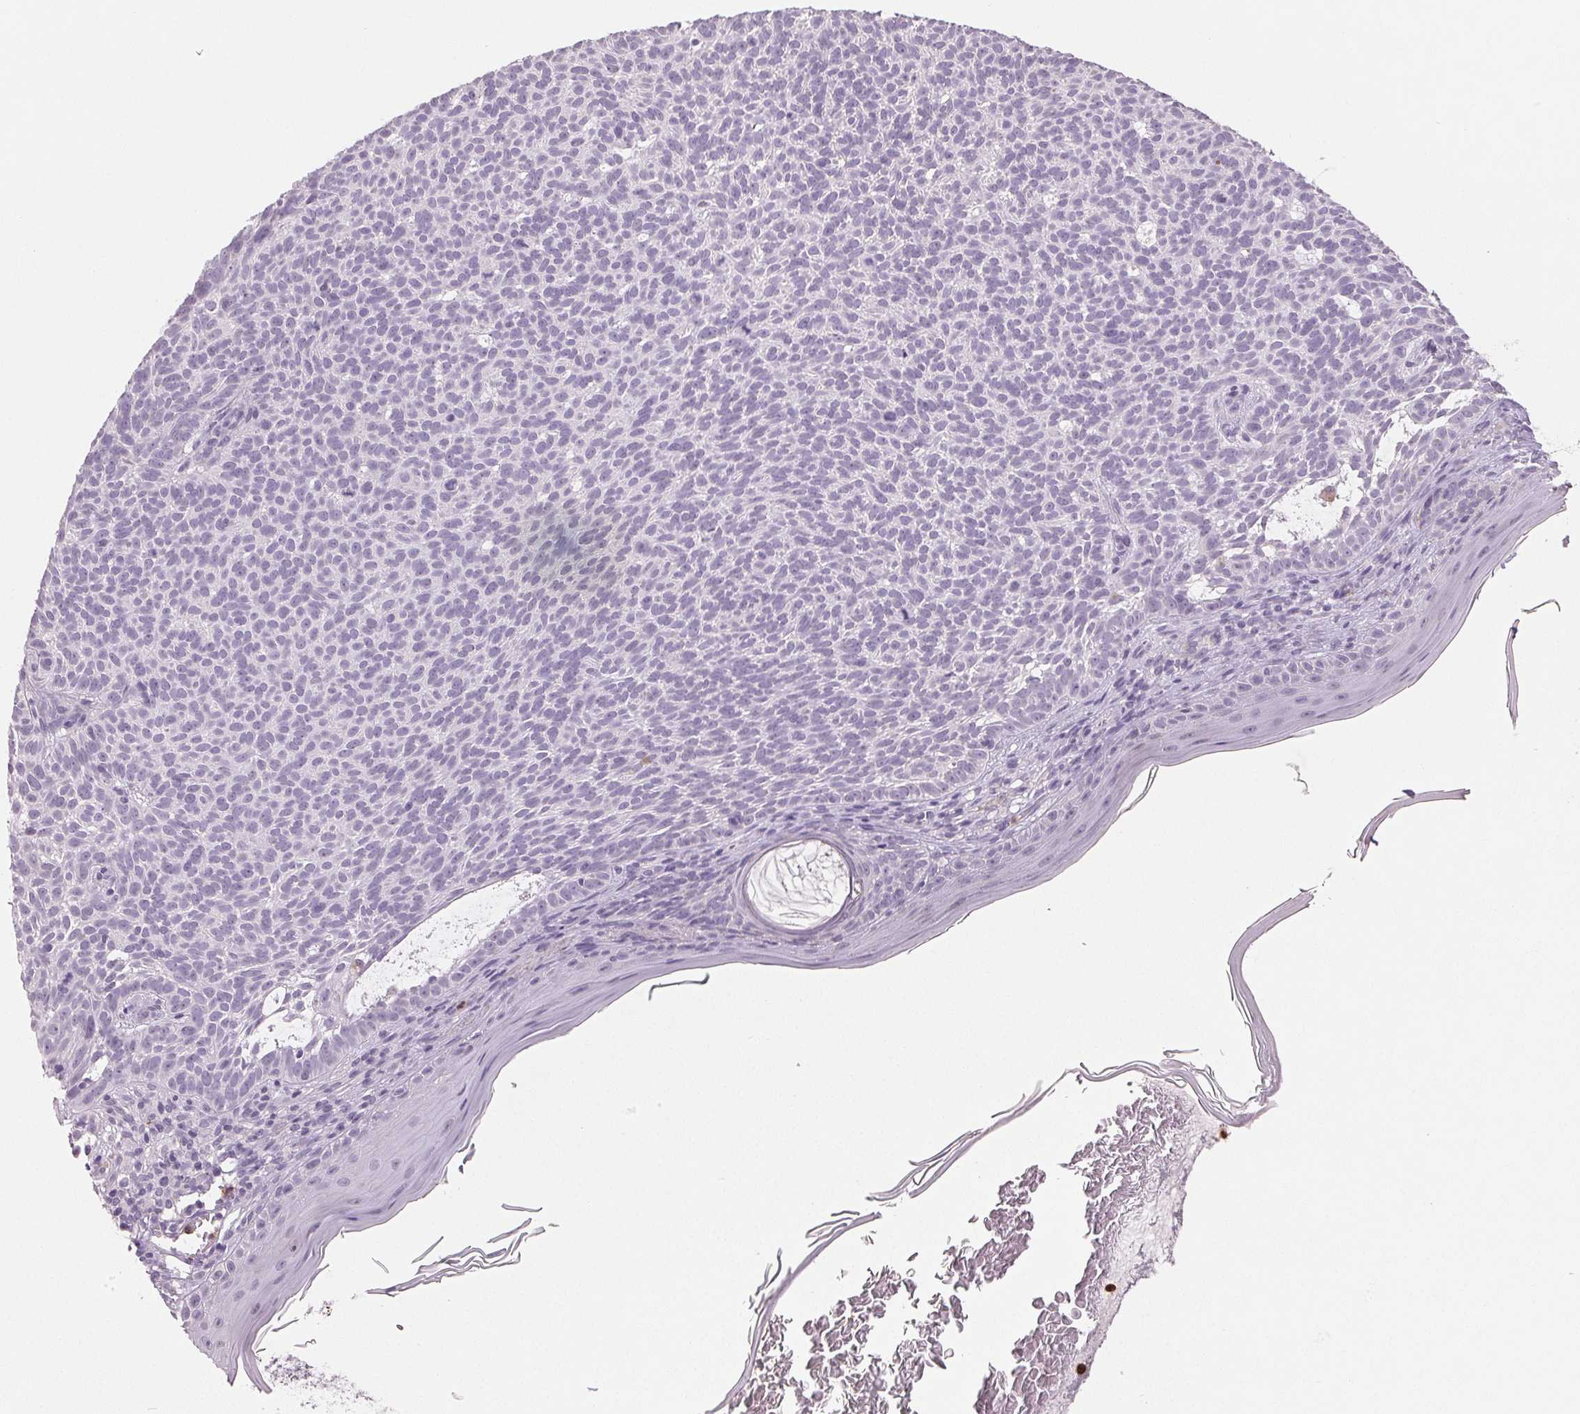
{"staining": {"intensity": "negative", "quantity": "none", "location": "none"}, "tissue": "skin cancer", "cell_type": "Tumor cells", "image_type": "cancer", "snomed": [{"axis": "morphology", "description": "Basal cell carcinoma"}, {"axis": "topography", "description": "Skin"}], "caption": "Tumor cells are negative for brown protein staining in skin cancer (basal cell carcinoma). (Brightfield microscopy of DAB (3,3'-diaminobenzidine) IHC at high magnification).", "gene": "LTF", "patient": {"sex": "male", "age": 78}}